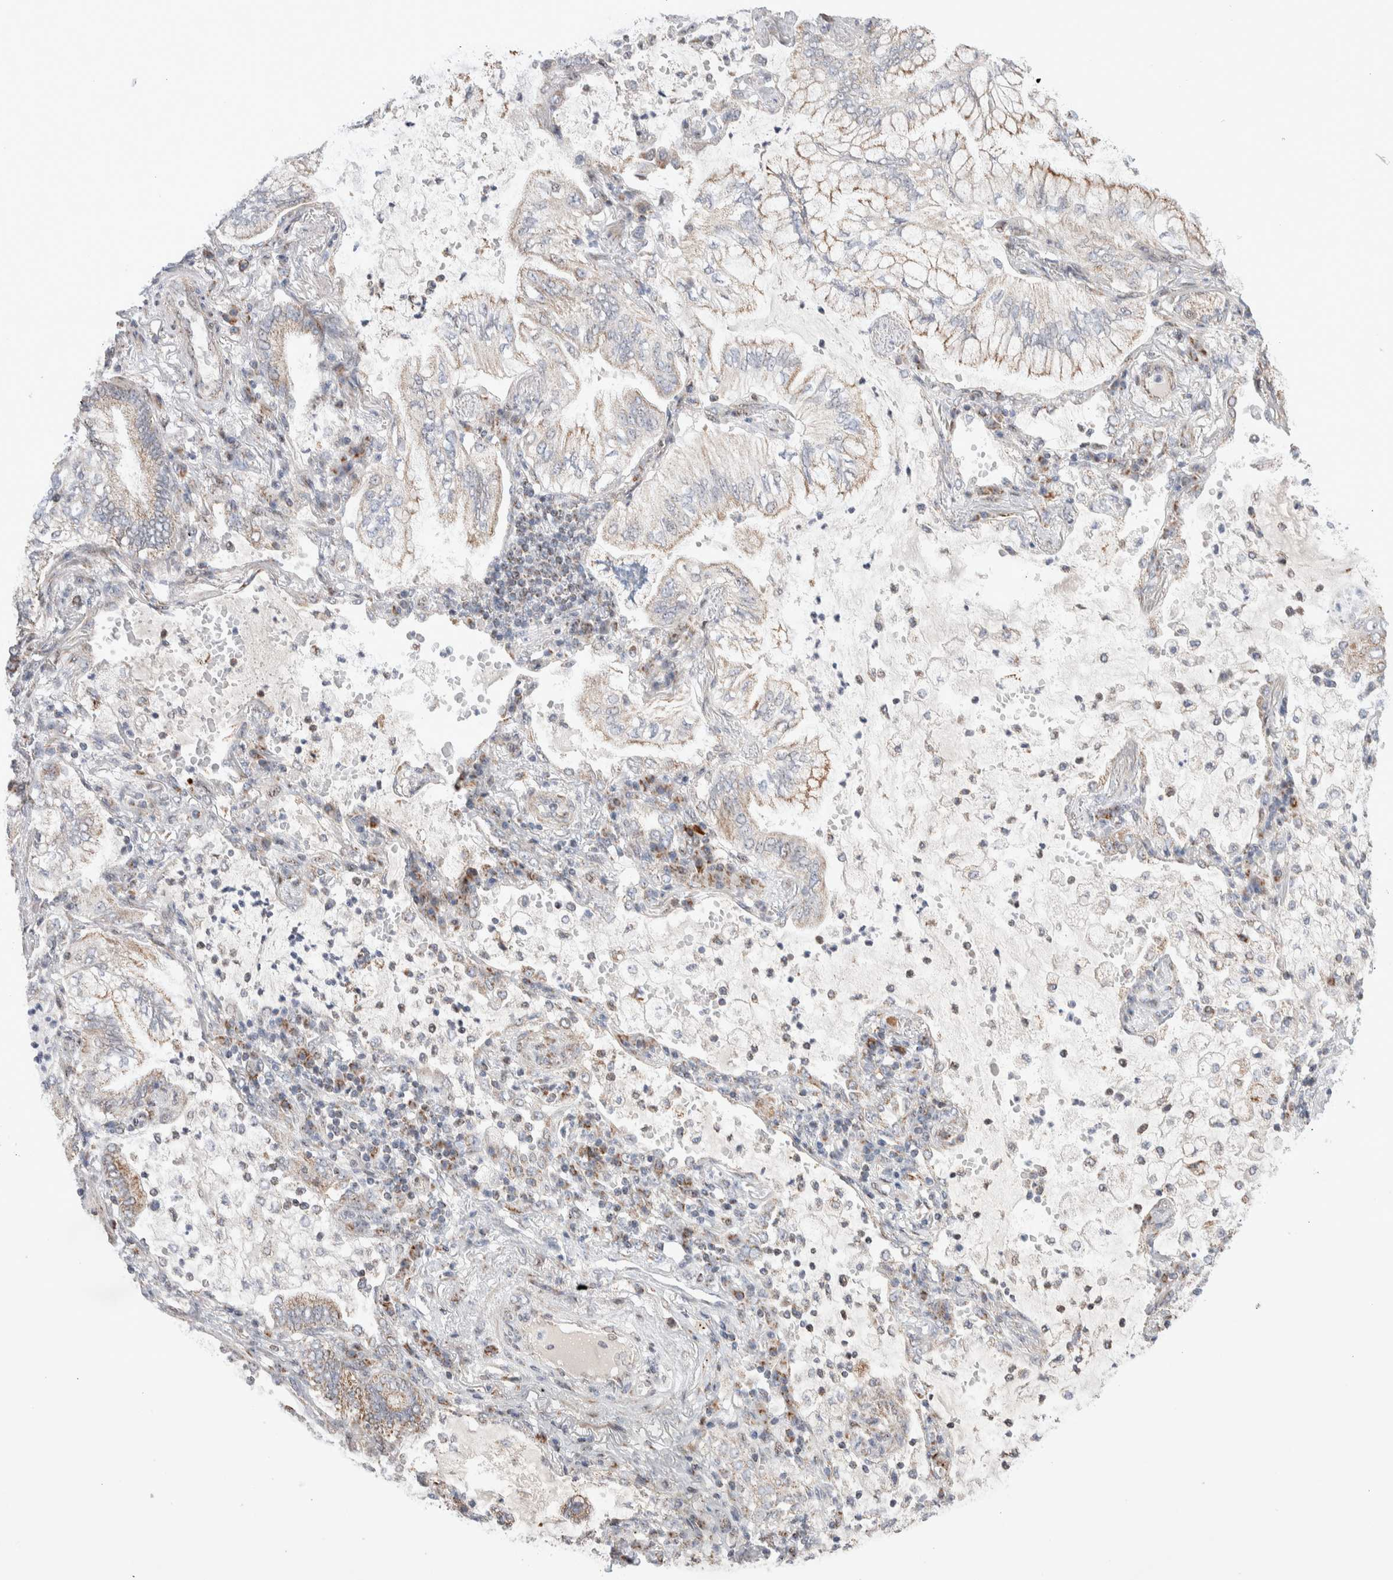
{"staining": {"intensity": "weak", "quantity": "25%-75%", "location": "cytoplasmic/membranous"}, "tissue": "lung cancer", "cell_type": "Tumor cells", "image_type": "cancer", "snomed": [{"axis": "morphology", "description": "Adenocarcinoma, NOS"}, {"axis": "topography", "description": "Lung"}], "caption": "Lung cancer (adenocarcinoma) stained with DAB immunohistochemistry (IHC) displays low levels of weak cytoplasmic/membranous expression in about 25%-75% of tumor cells. (DAB (3,3'-diaminobenzidine) IHC with brightfield microscopy, high magnification).", "gene": "ZNF695", "patient": {"sex": "female", "age": 70}}